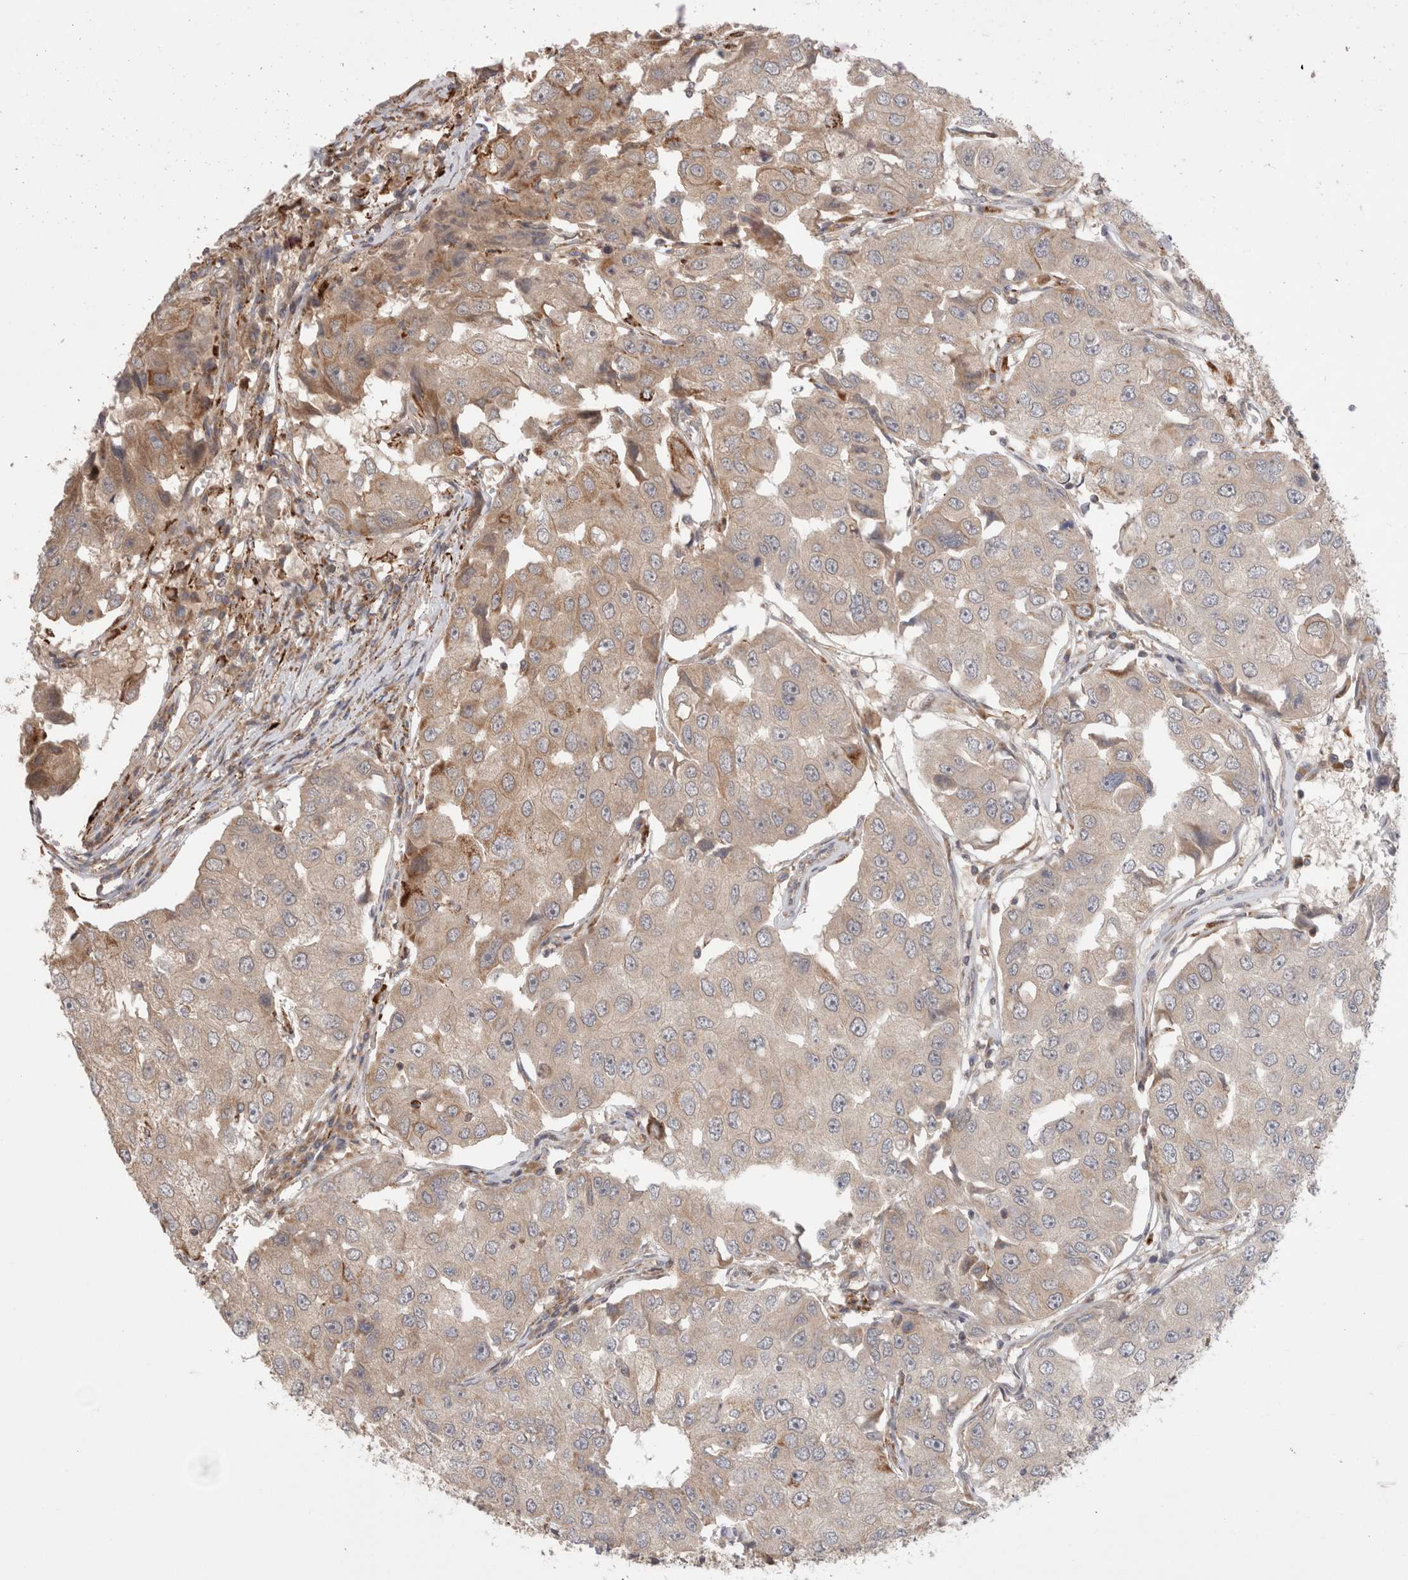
{"staining": {"intensity": "weak", "quantity": "25%-75%", "location": "cytoplasmic/membranous"}, "tissue": "breast cancer", "cell_type": "Tumor cells", "image_type": "cancer", "snomed": [{"axis": "morphology", "description": "Duct carcinoma"}, {"axis": "topography", "description": "Breast"}], "caption": "The histopathology image reveals staining of breast intraductal carcinoma, revealing weak cytoplasmic/membranous protein expression (brown color) within tumor cells.", "gene": "HROB", "patient": {"sex": "female", "age": 27}}